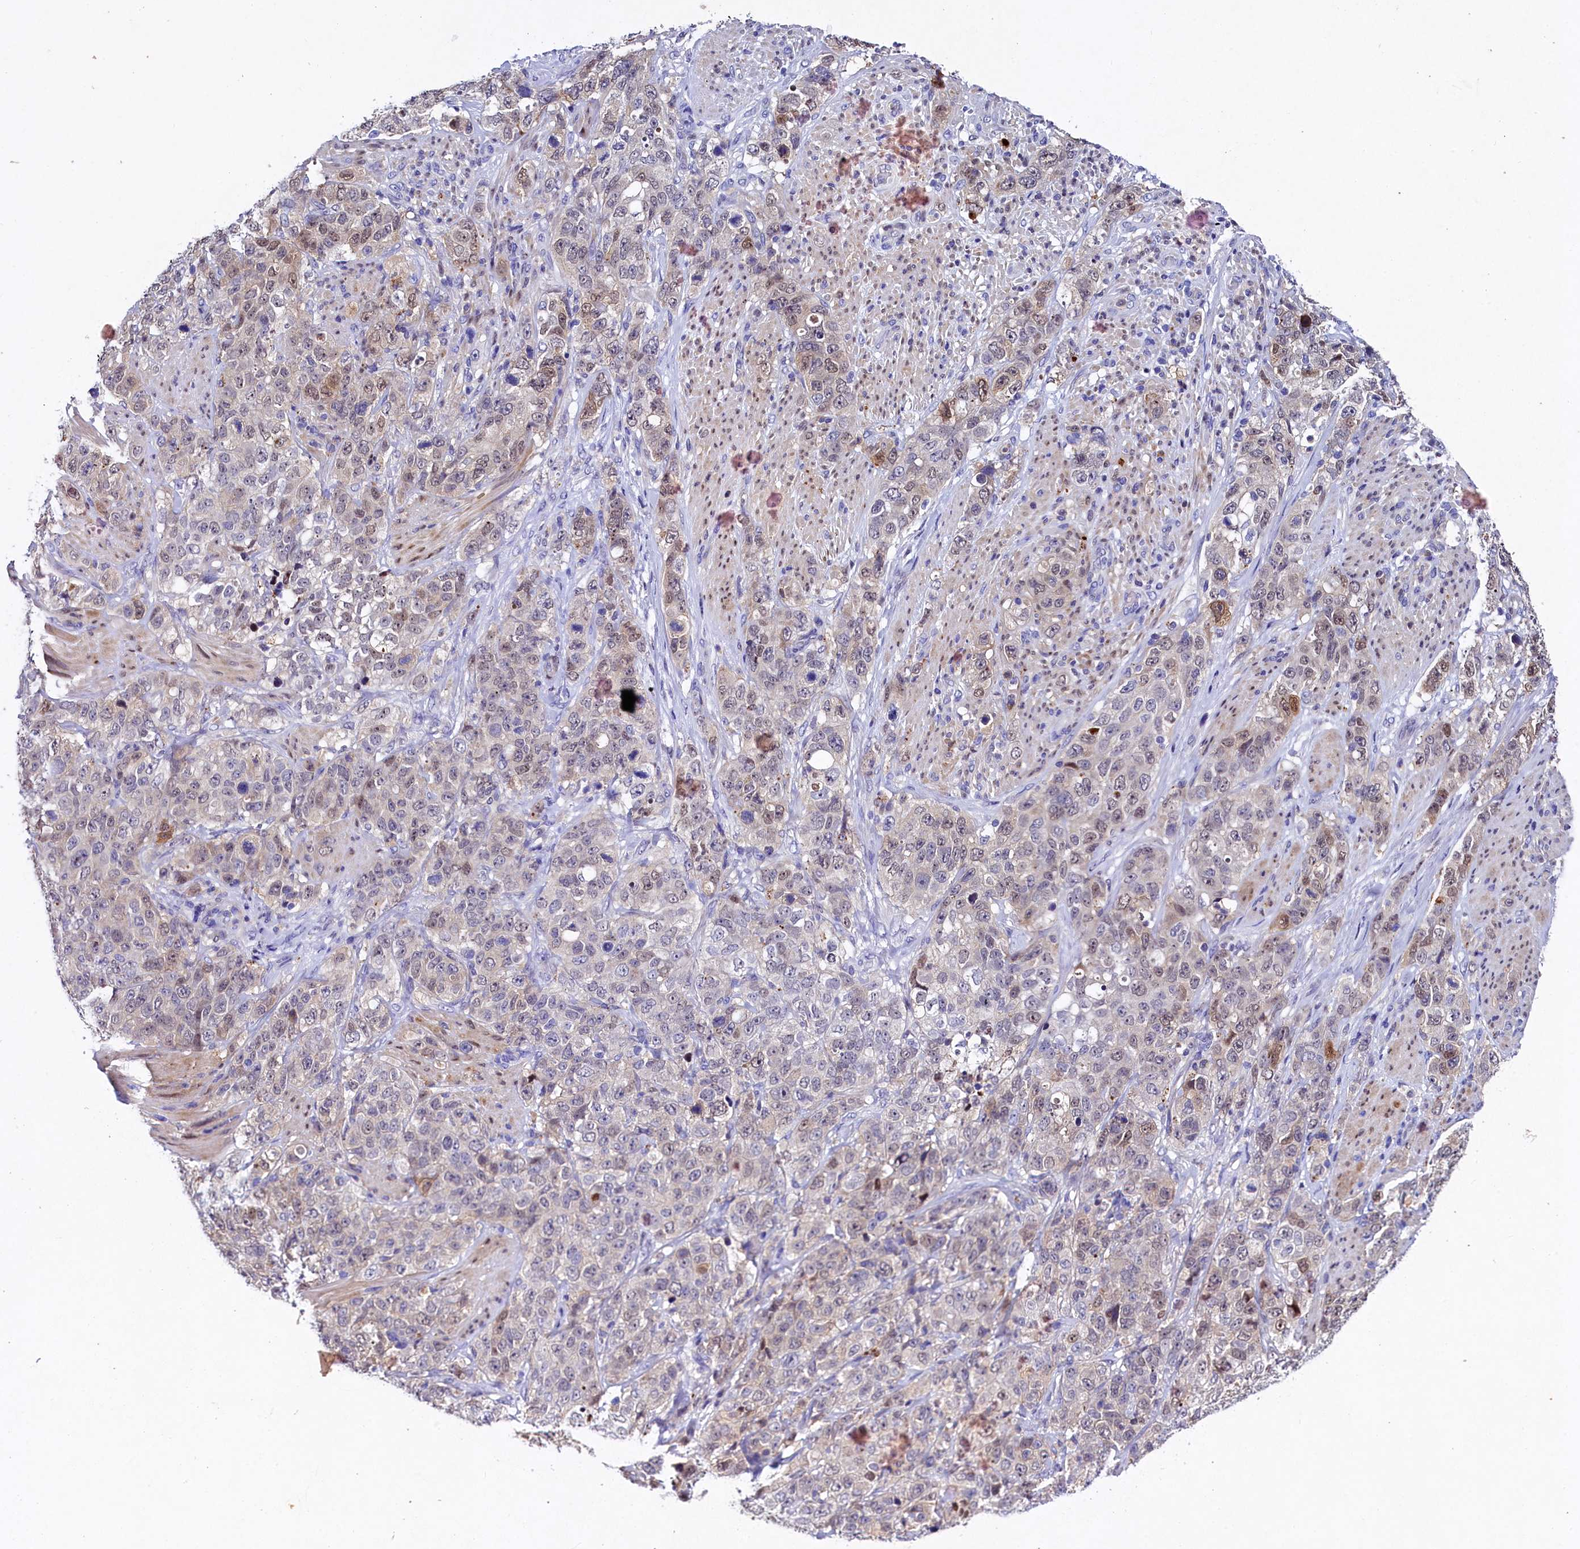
{"staining": {"intensity": "moderate", "quantity": "<25%", "location": "cytoplasmic/membranous,nuclear"}, "tissue": "stomach cancer", "cell_type": "Tumor cells", "image_type": "cancer", "snomed": [{"axis": "morphology", "description": "Adenocarcinoma, NOS"}, {"axis": "topography", "description": "Stomach"}], "caption": "There is low levels of moderate cytoplasmic/membranous and nuclear staining in tumor cells of adenocarcinoma (stomach), as demonstrated by immunohistochemical staining (brown color).", "gene": "TGDS", "patient": {"sex": "male", "age": 48}}